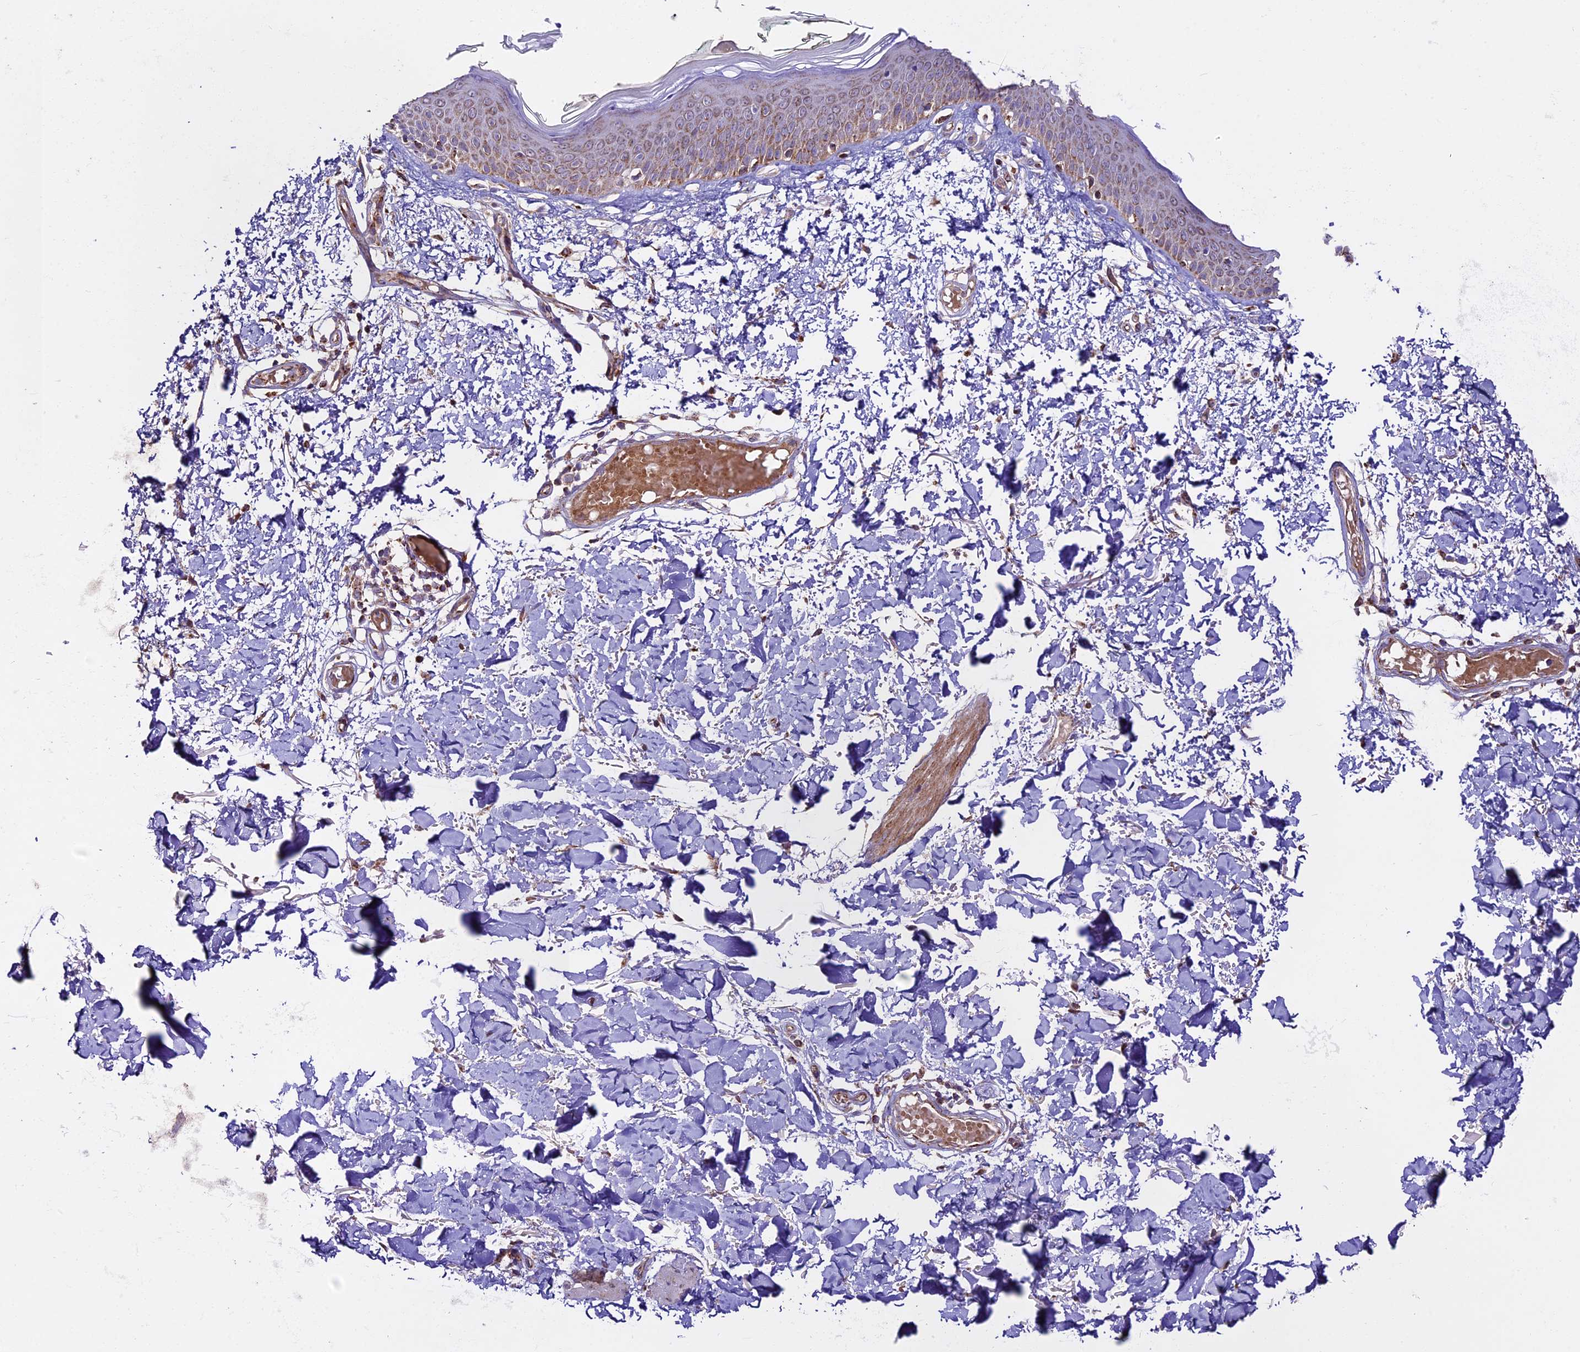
{"staining": {"intensity": "moderate", "quantity": ">75%", "location": "cytoplasmic/membranous"}, "tissue": "skin", "cell_type": "Fibroblasts", "image_type": "normal", "snomed": [{"axis": "morphology", "description": "Normal tissue, NOS"}, {"axis": "topography", "description": "Skin"}], "caption": "About >75% of fibroblasts in benign human skin reveal moderate cytoplasmic/membranous protein staining as visualized by brown immunohistochemical staining.", "gene": "NDUFA8", "patient": {"sex": "male", "age": 62}}